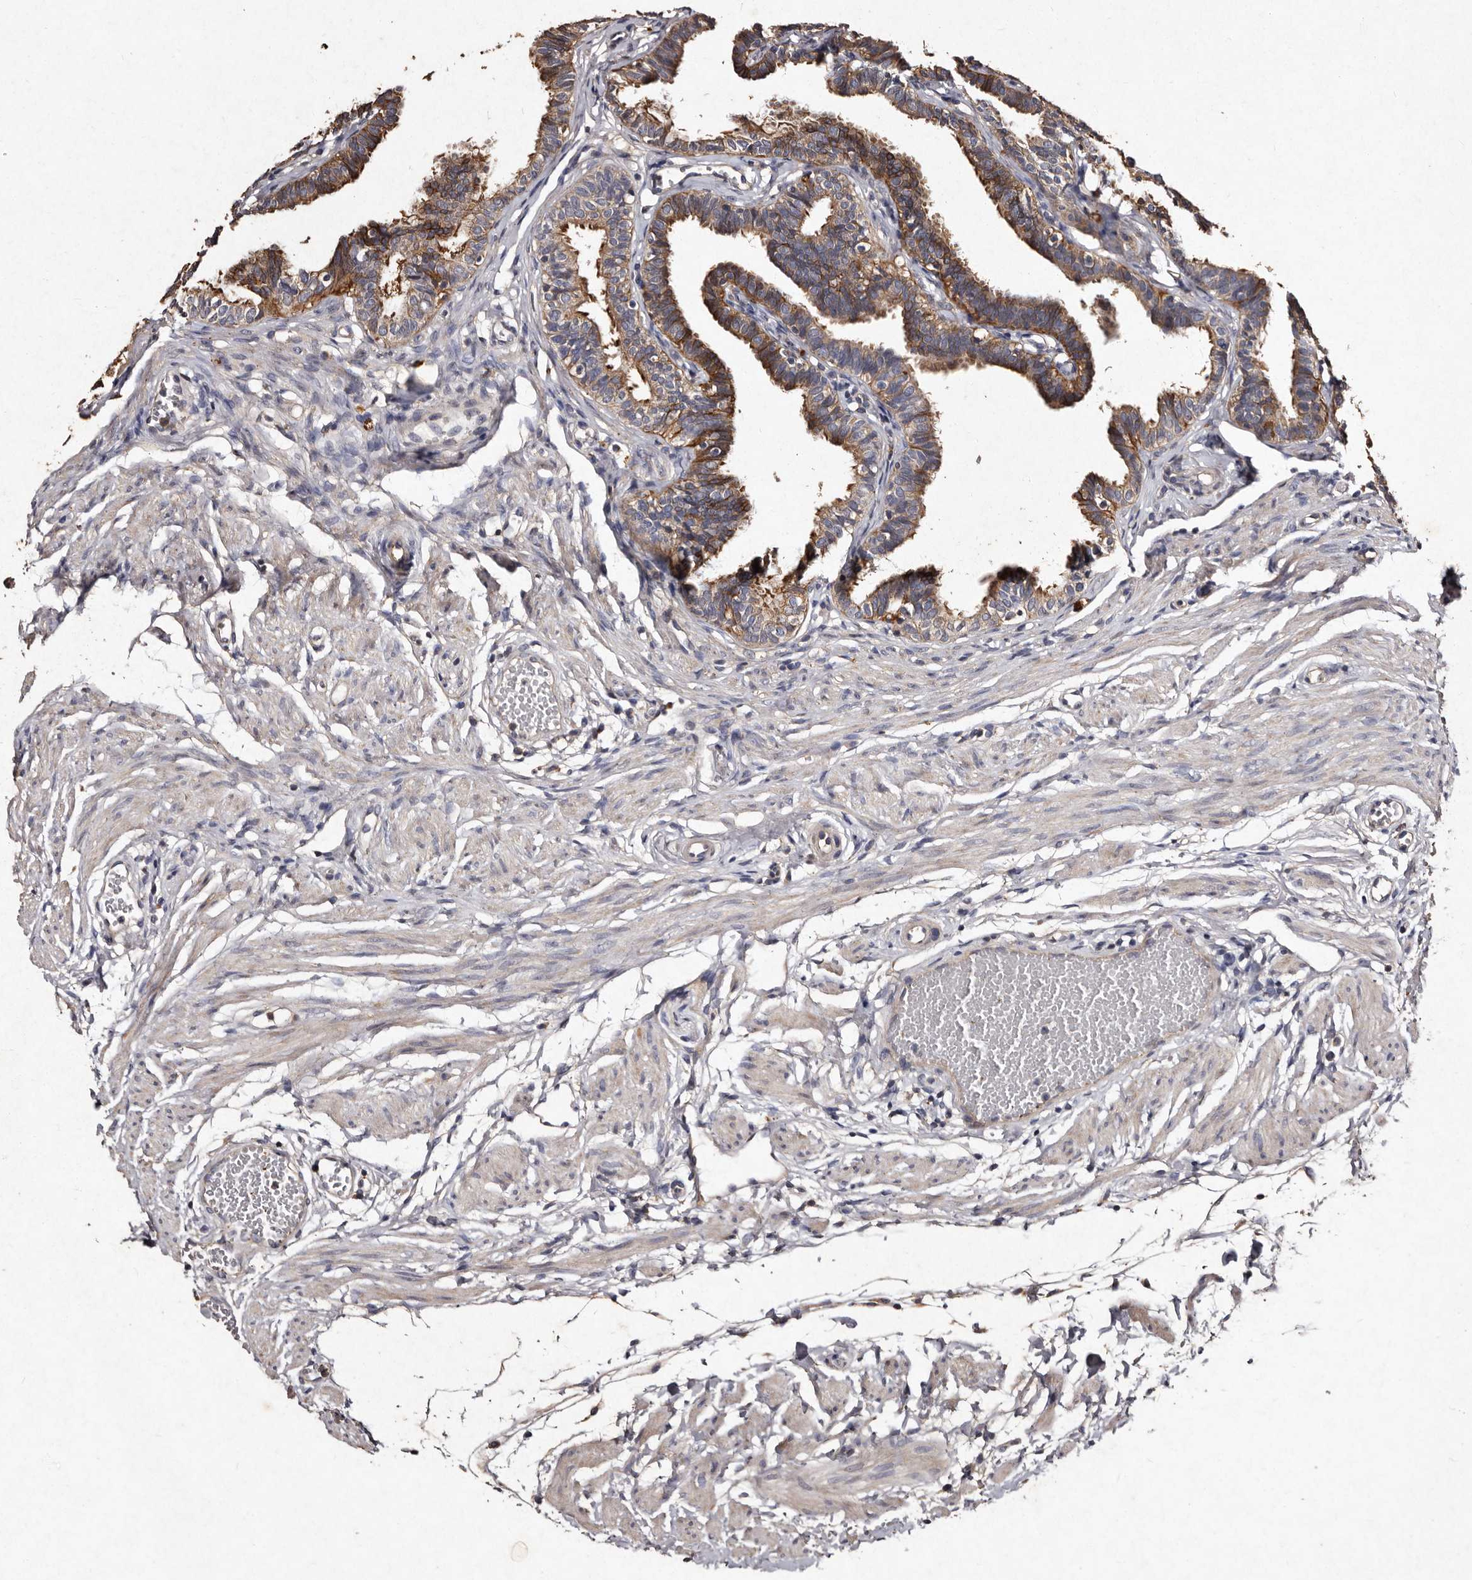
{"staining": {"intensity": "strong", "quantity": ">75%", "location": "cytoplasmic/membranous"}, "tissue": "fallopian tube", "cell_type": "Glandular cells", "image_type": "normal", "snomed": [{"axis": "morphology", "description": "Normal tissue, NOS"}, {"axis": "topography", "description": "Fallopian tube"}, {"axis": "topography", "description": "Ovary"}], "caption": "A high-resolution photomicrograph shows immunohistochemistry (IHC) staining of normal fallopian tube, which exhibits strong cytoplasmic/membranous staining in approximately >75% of glandular cells.", "gene": "TFB1M", "patient": {"sex": "female", "age": 23}}